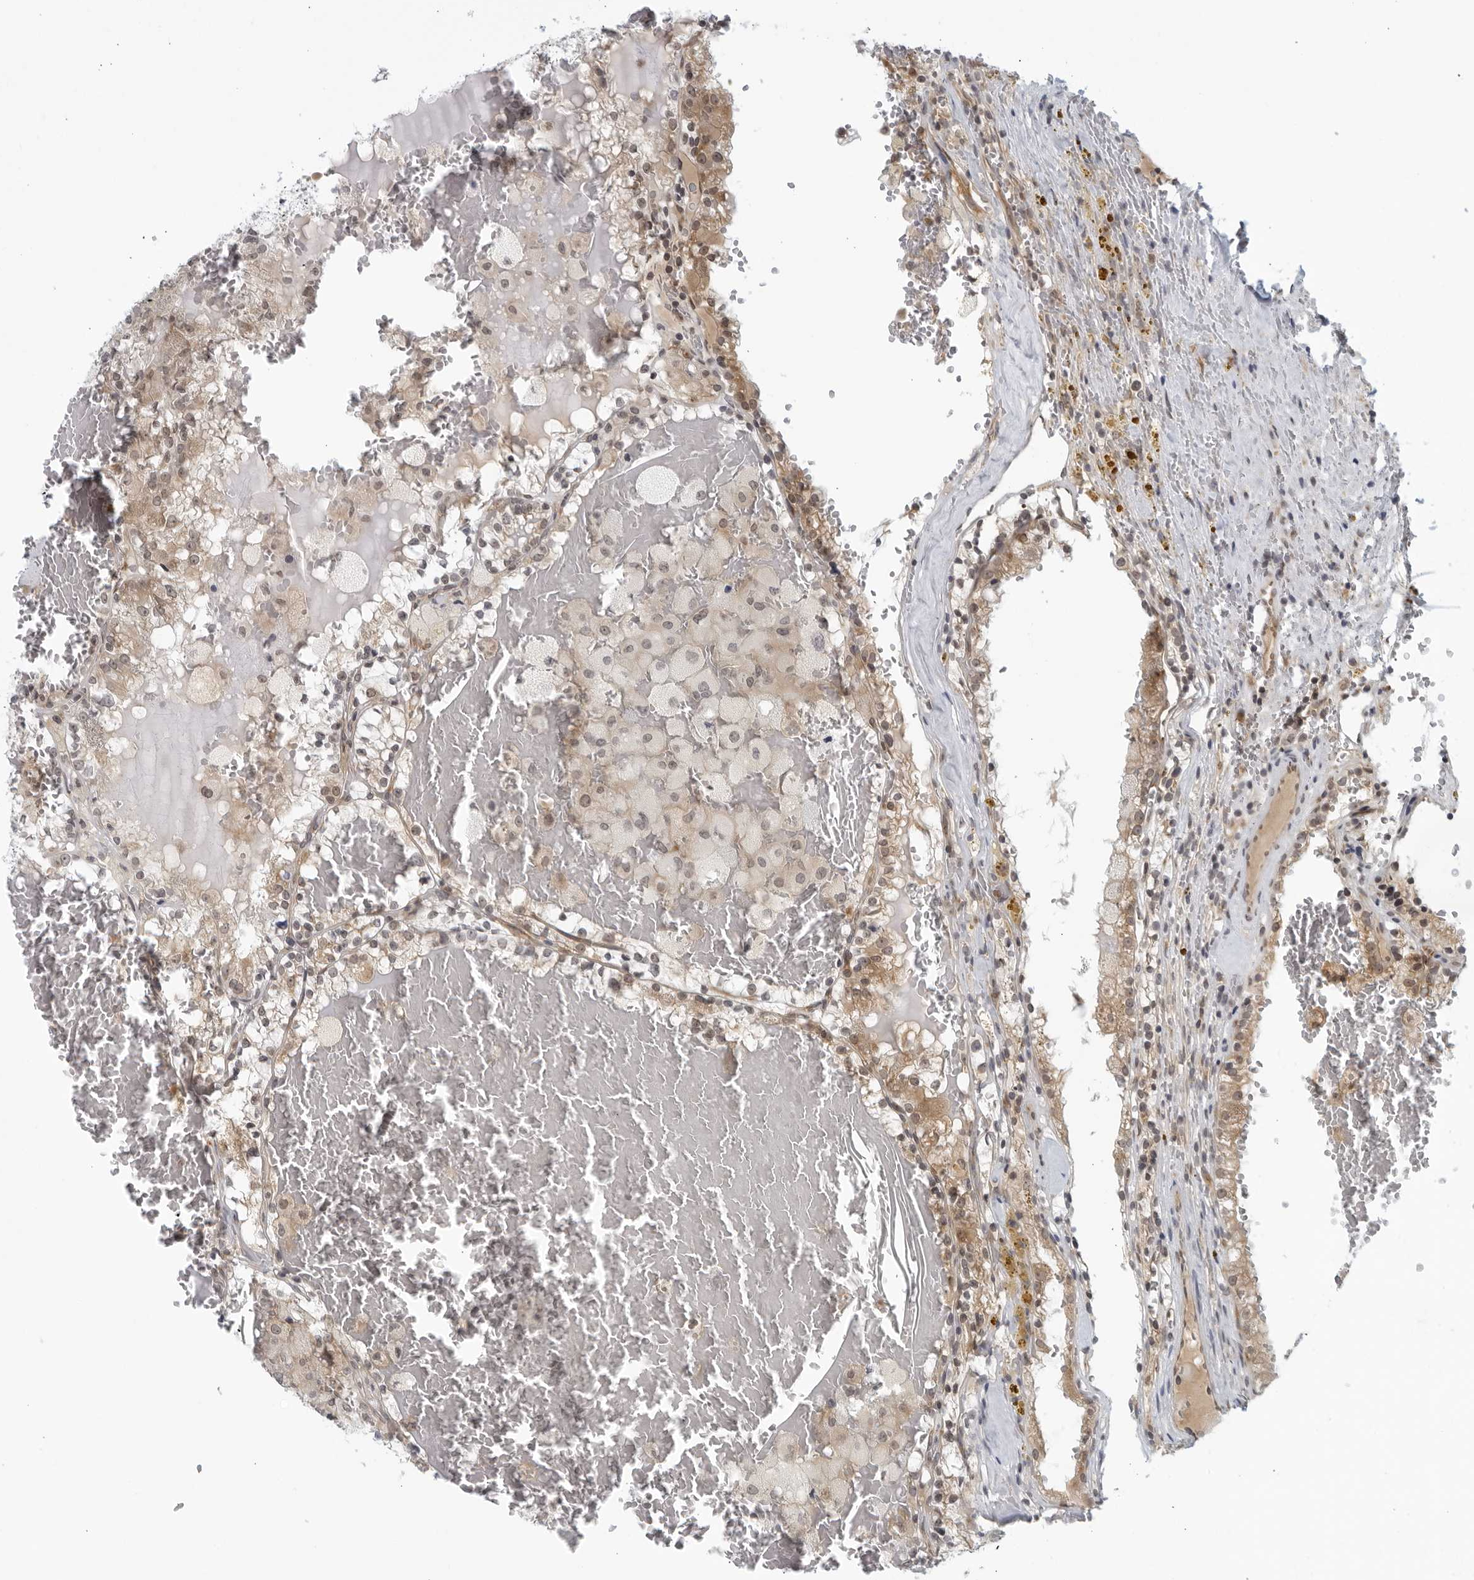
{"staining": {"intensity": "weak", "quantity": "25%-75%", "location": "cytoplasmic/membranous,nuclear"}, "tissue": "renal cancer", "cell_type": "Tumor cells", "image_type": "cancer", "snomed": [{"axis": "morphology", "description": "Adenocarcinoma, NOS"}, {"axis": "topography", "description": "Kidney"}], "caption": "Weak cytoplasmic/membranous and nuclear staining for a protein is present in about 25%-75% of tumor cells of renal cancer (adenocarcinoma) using immunohistochemistry (IHC).", "gene": "RC3H1", "patient": {"sex": "female", "age": 56}}